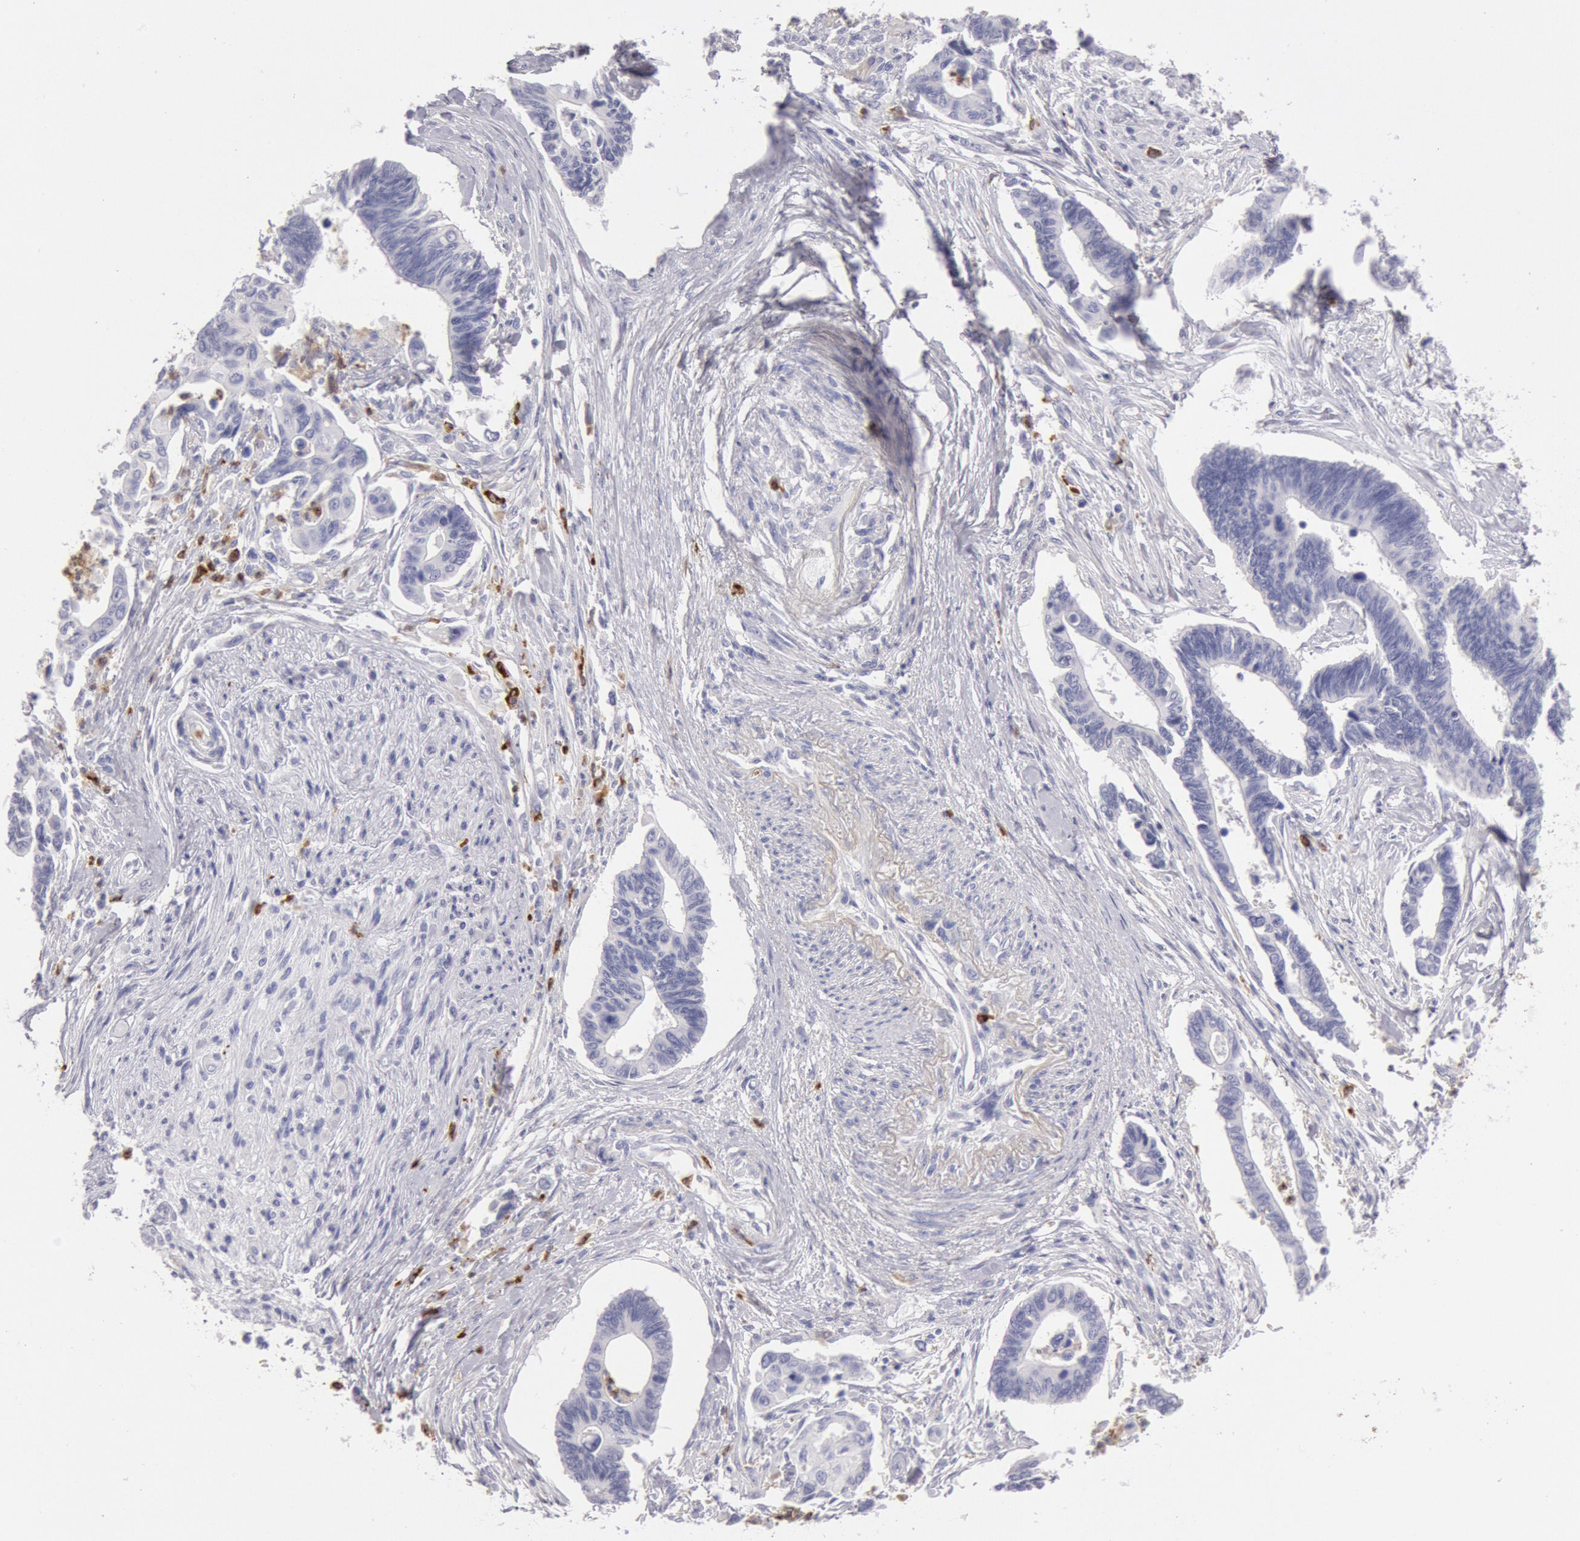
{"staining": {"intensity": "negative", "quantity": "none", "location": "none"}, "tissue": "pancreatic cancer", "cell_type": "Tumor cells", "image_type": "cancer", "snomed": [{"axis": "morphology", "description": "Adenocarcinoma, NOS"}, {"axis": "topography", "description": "Pancreas"}], "caption": "Tumor cells are negative for brown protein staining in pancreatic adenocarcinoma.", "gene": "FCN1", "patient": {"sex": "female", "age": 70}}